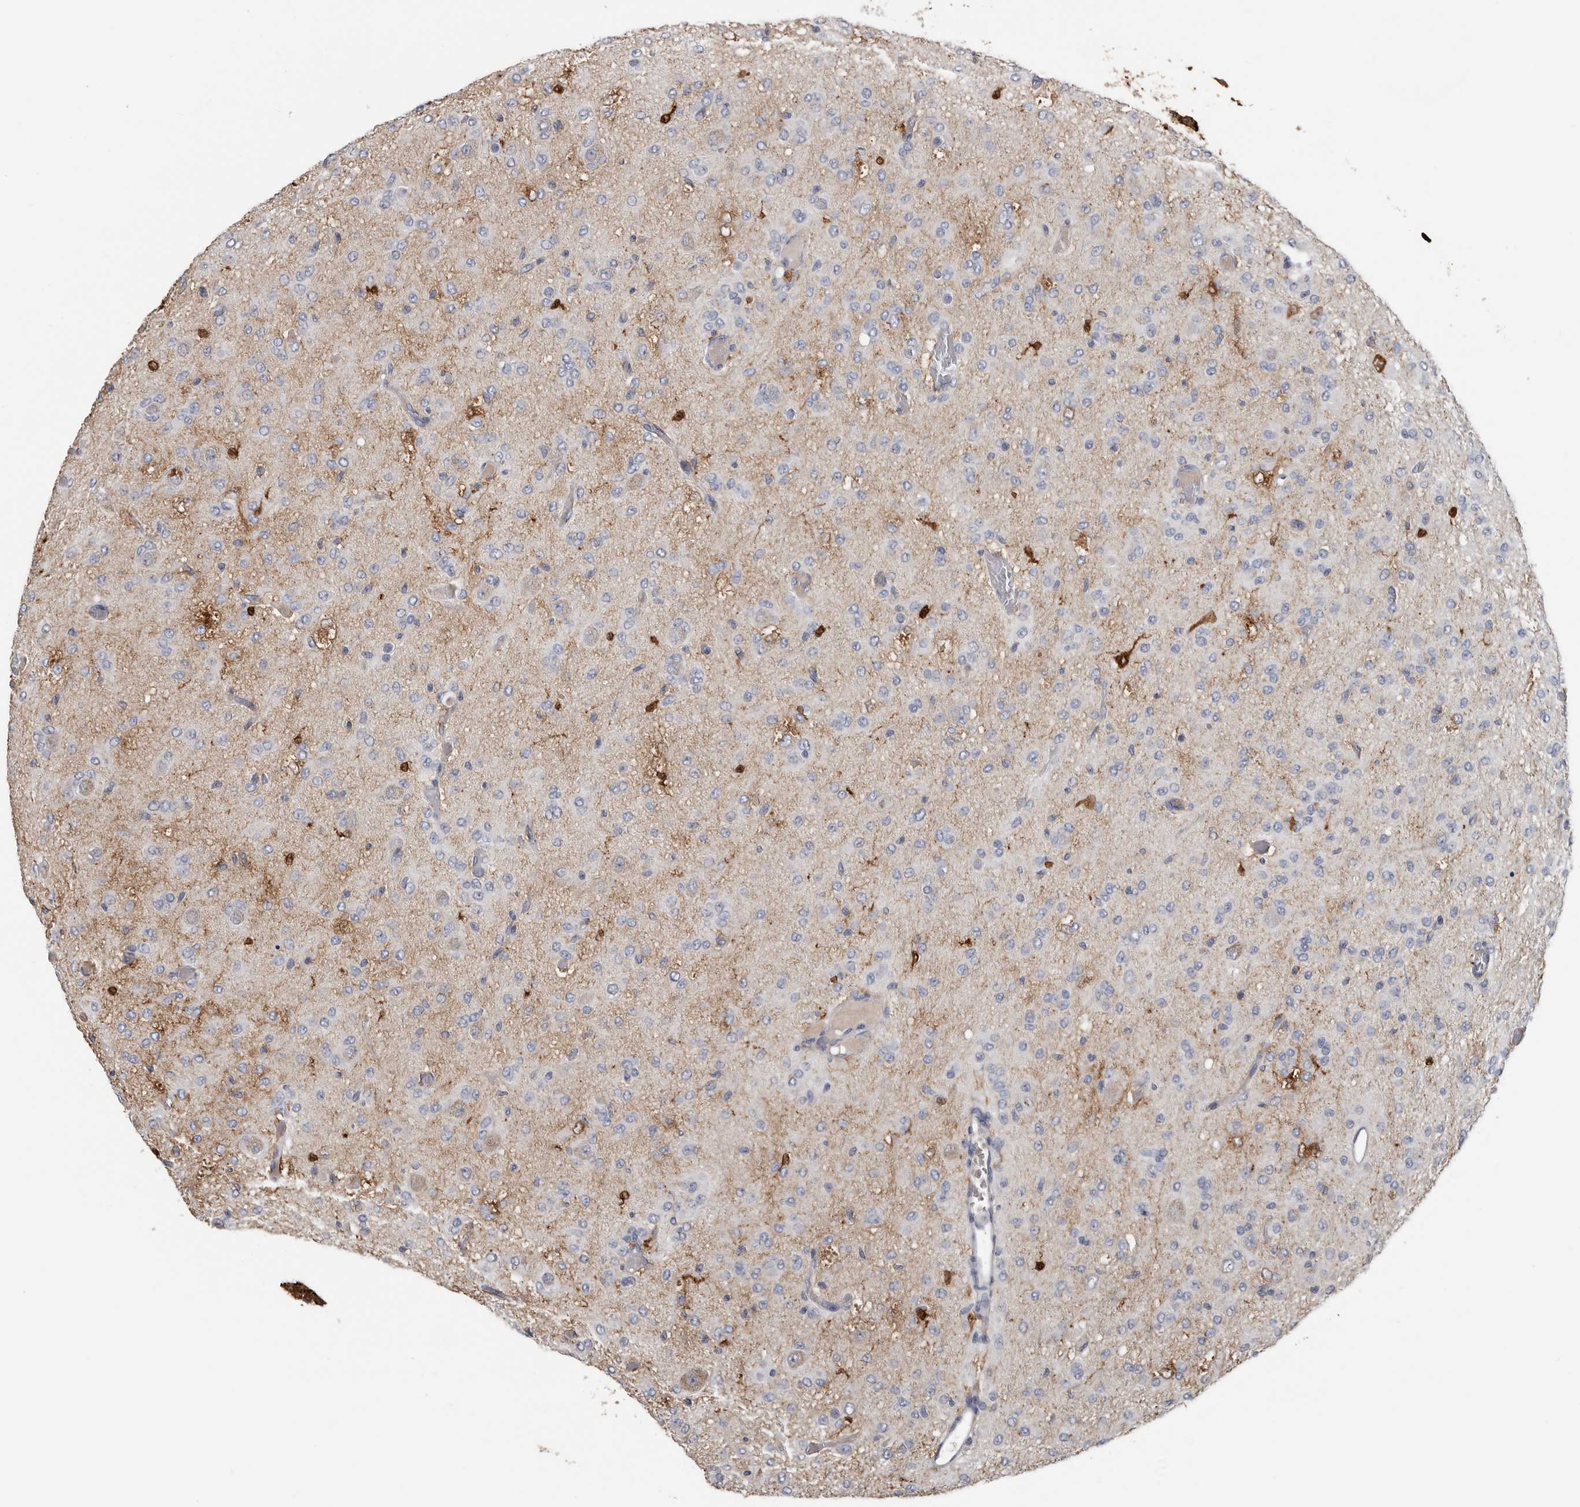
{"staining": {"intensity": "negative", "quantity": "none", "location": "none"}, "tissue": "glioma", "cell_type": "Tumor cells", "image_type": "cancer", "snomed": [{"axis": "morphology", "description": "Glioma, malignant, High grade"}, {"axis": "topography", "description": "Brain"}], "caption": "There is no significant positivity in tumor cells of glioma. (DAB (3,3'-diaminobenzidine) immunohistochemistry with hematoxylin counter stain).", "gene": "FABP7", "patient": {"sex": "female", "age": 59}}